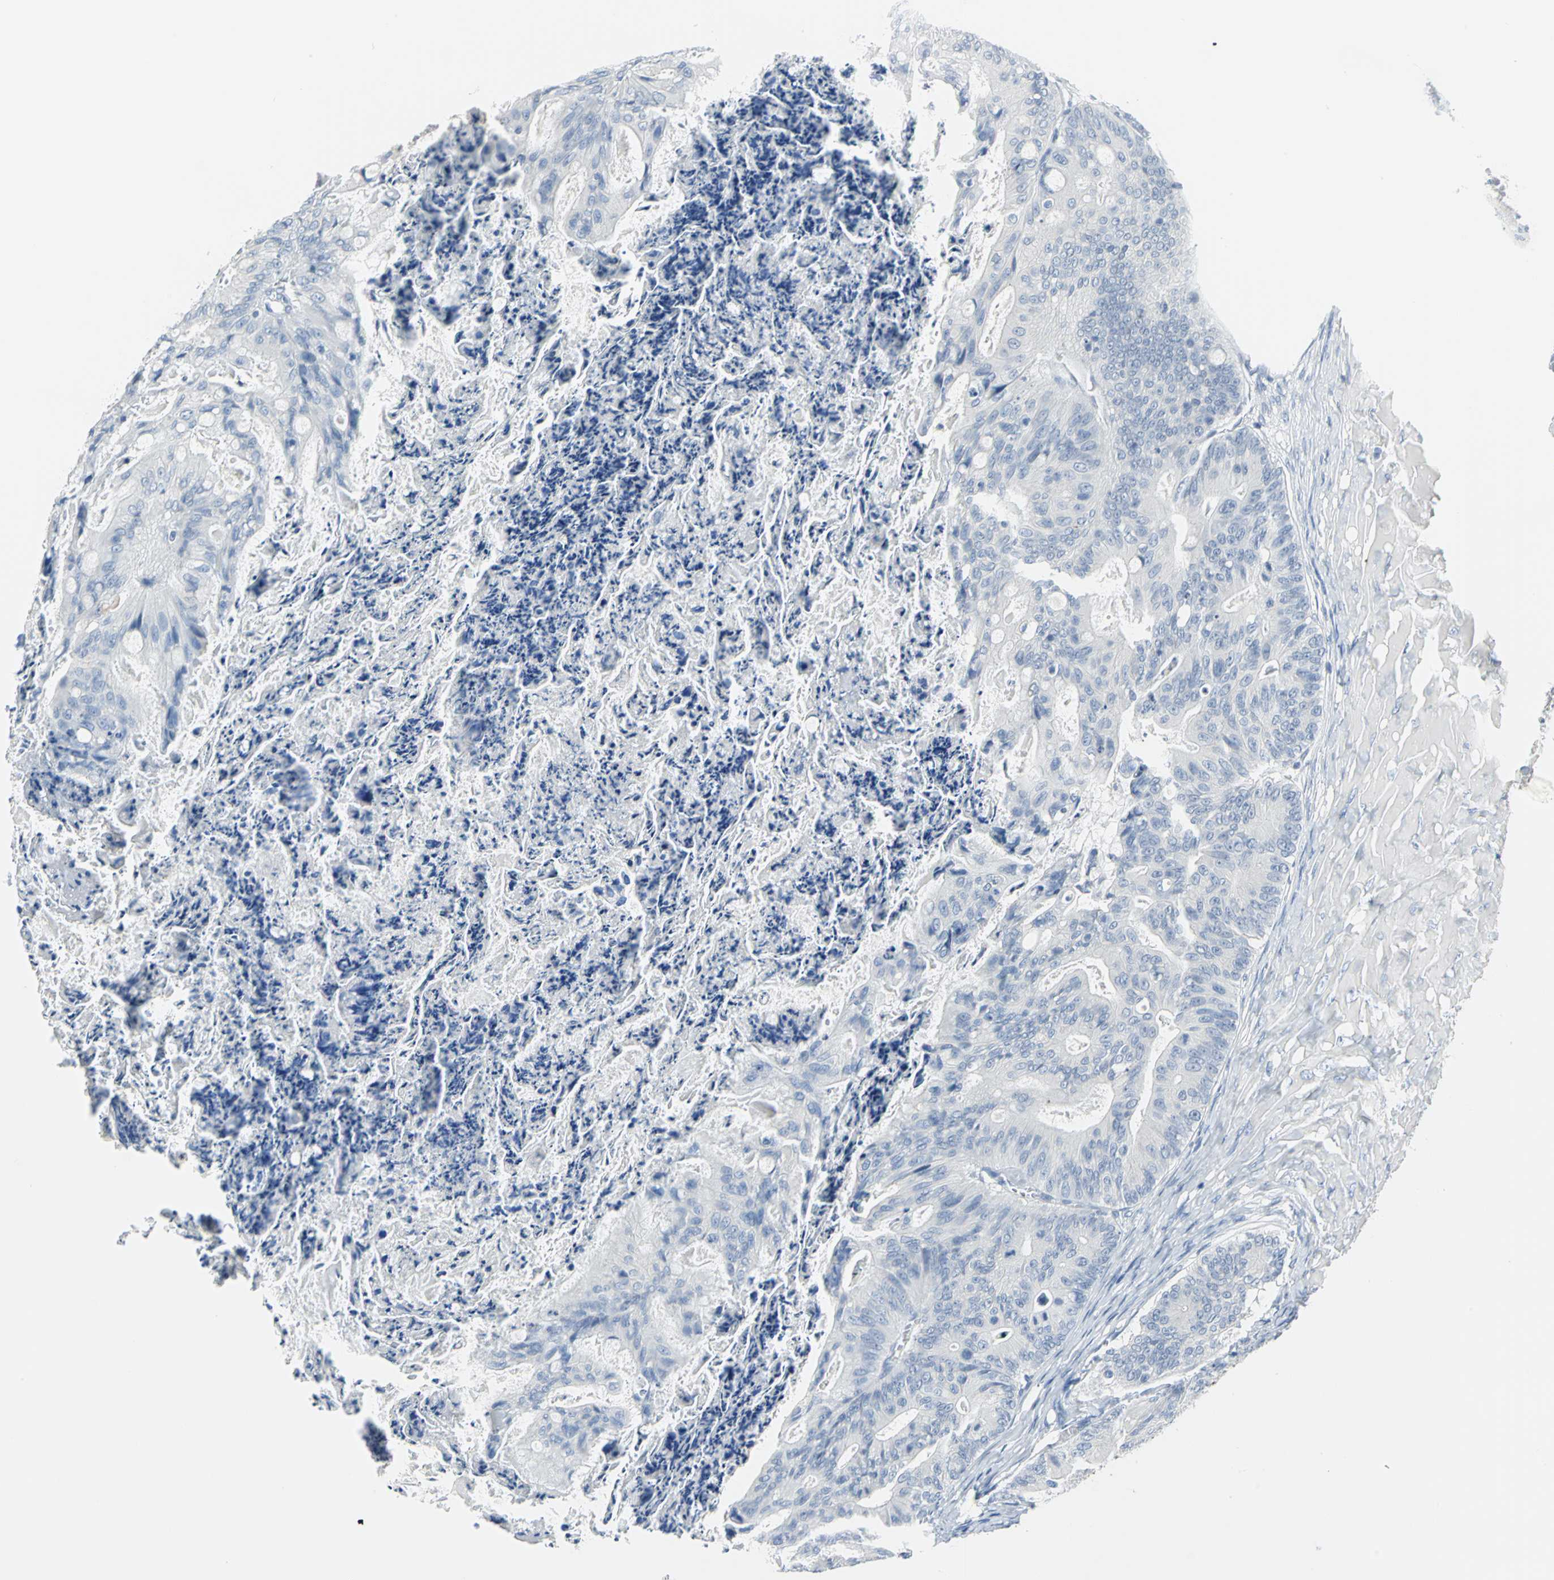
{"staining": {"intensity": "negative", "quantity": "none", "location": "none"}, "tissue": "ovarian cancer", "cell_type": "Tumor cells", "image_type": "cancer", "snomed": [{"axis": "morphology", "description": "Cystadenocarcinoma, mucinous, NOS"}, {"axis": "topography", "description": "Ovary"}], "caption": "Ovarian cancer (mucinous cystadenocarcinoma) was stained to show a protein in brown. There is no significant staining in tumor cells.", "gene": "PKLR", "patient": {"sex": "female", "age": 36}}